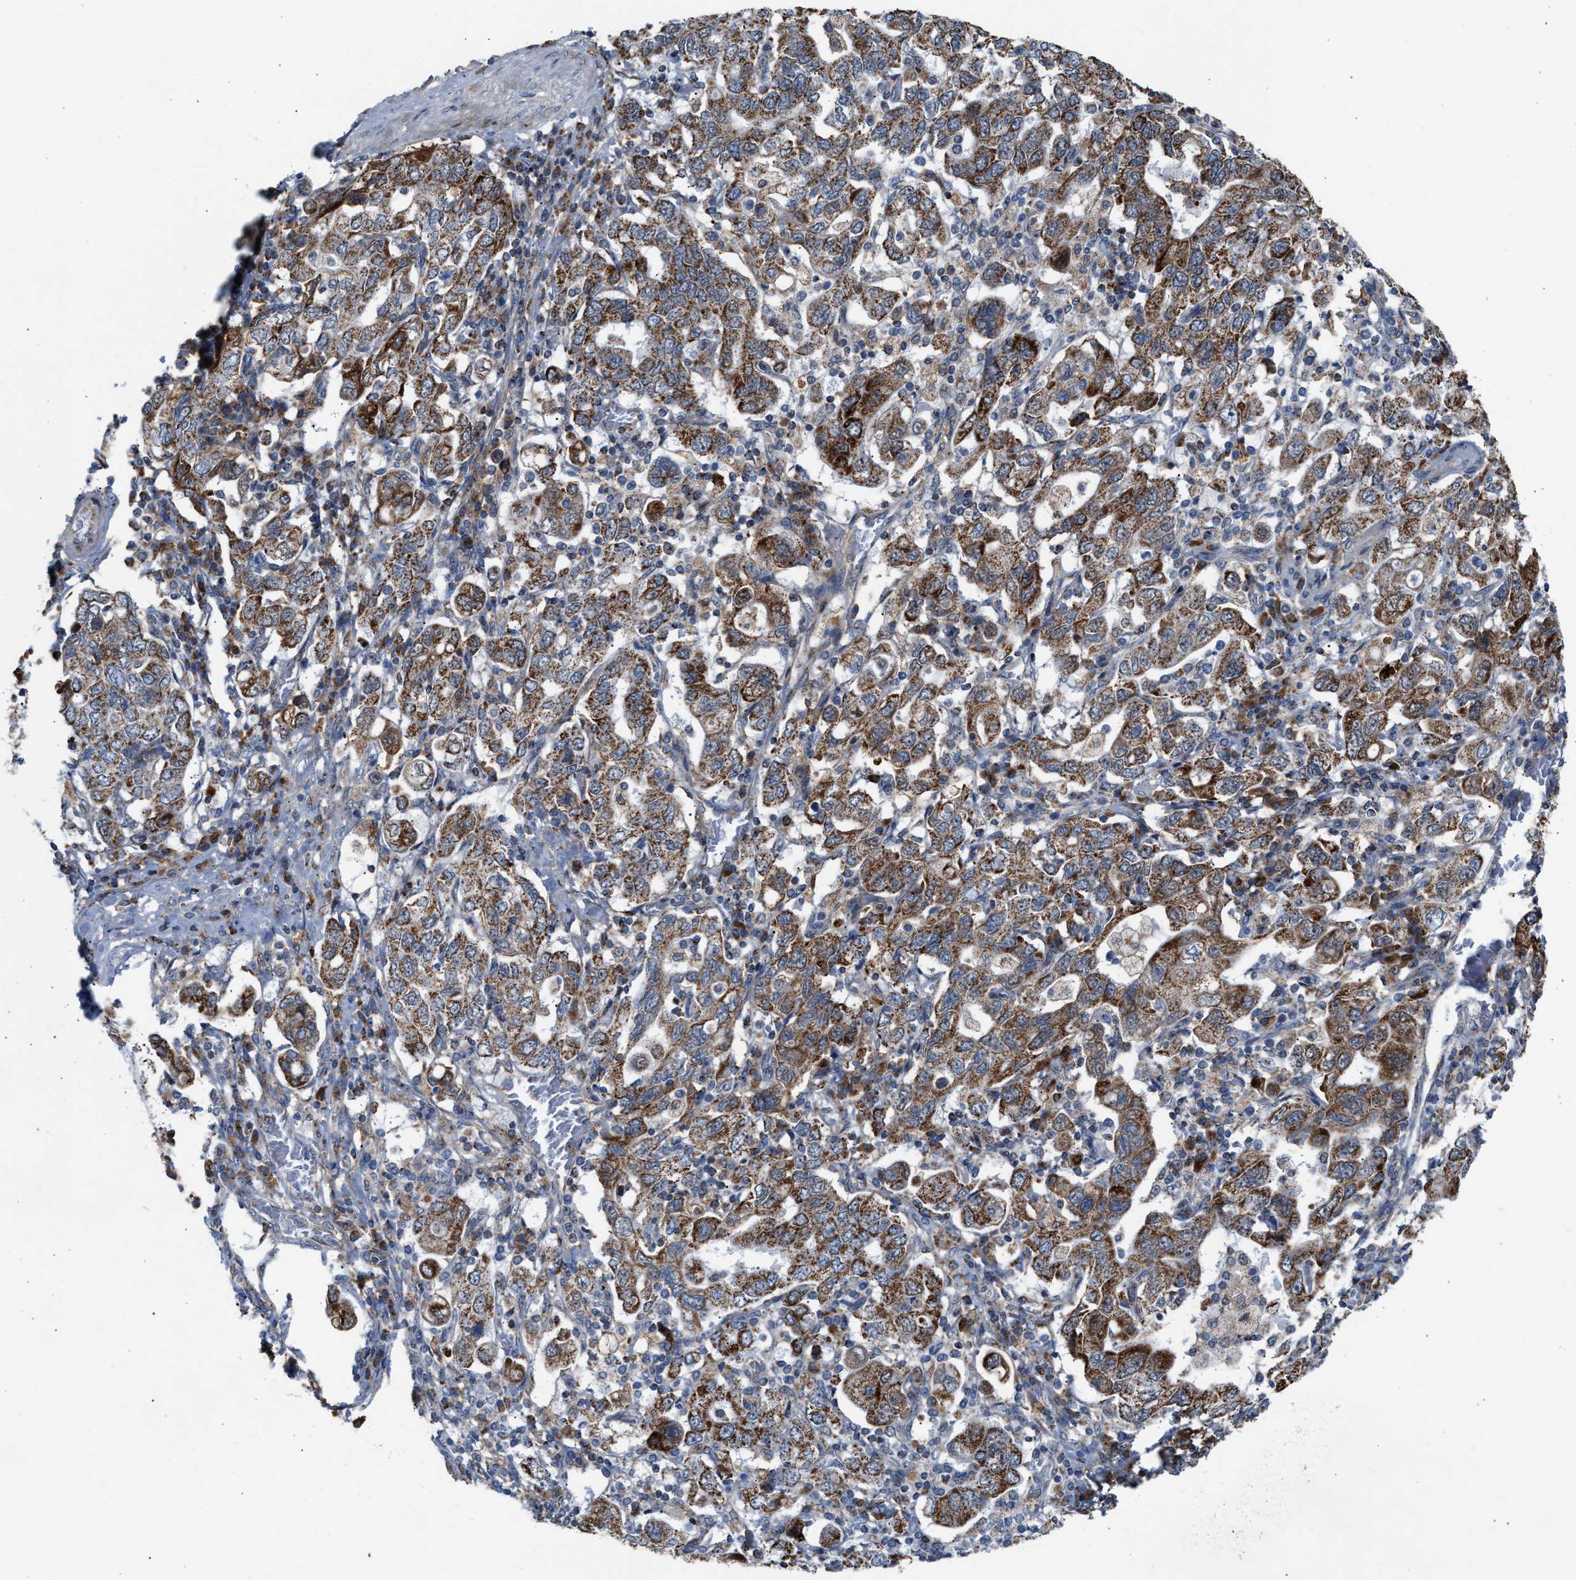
{"staining": {"intensity": "moderate", "quantity": ">75%", "location": "cytoplasmic/membranous"}, "tissue": "stomach cancer", "cell_type": "Tumor cells", "image_type": "cancer", "snomed": [{"axis": "morphology", "description": "Adenocarcinoma, NOS"}, {"axis": "topography", "description": "Stomach, upper"}], "caption": "Brown immunohistochemical staining in stomach cancer (adenocarcinoma) reveals moderate cytoplasmic/membranous staining in approximately >75% of tumor cells.", "gene": "PMPCA", "patient": {"sex": "male", "age": 62}}